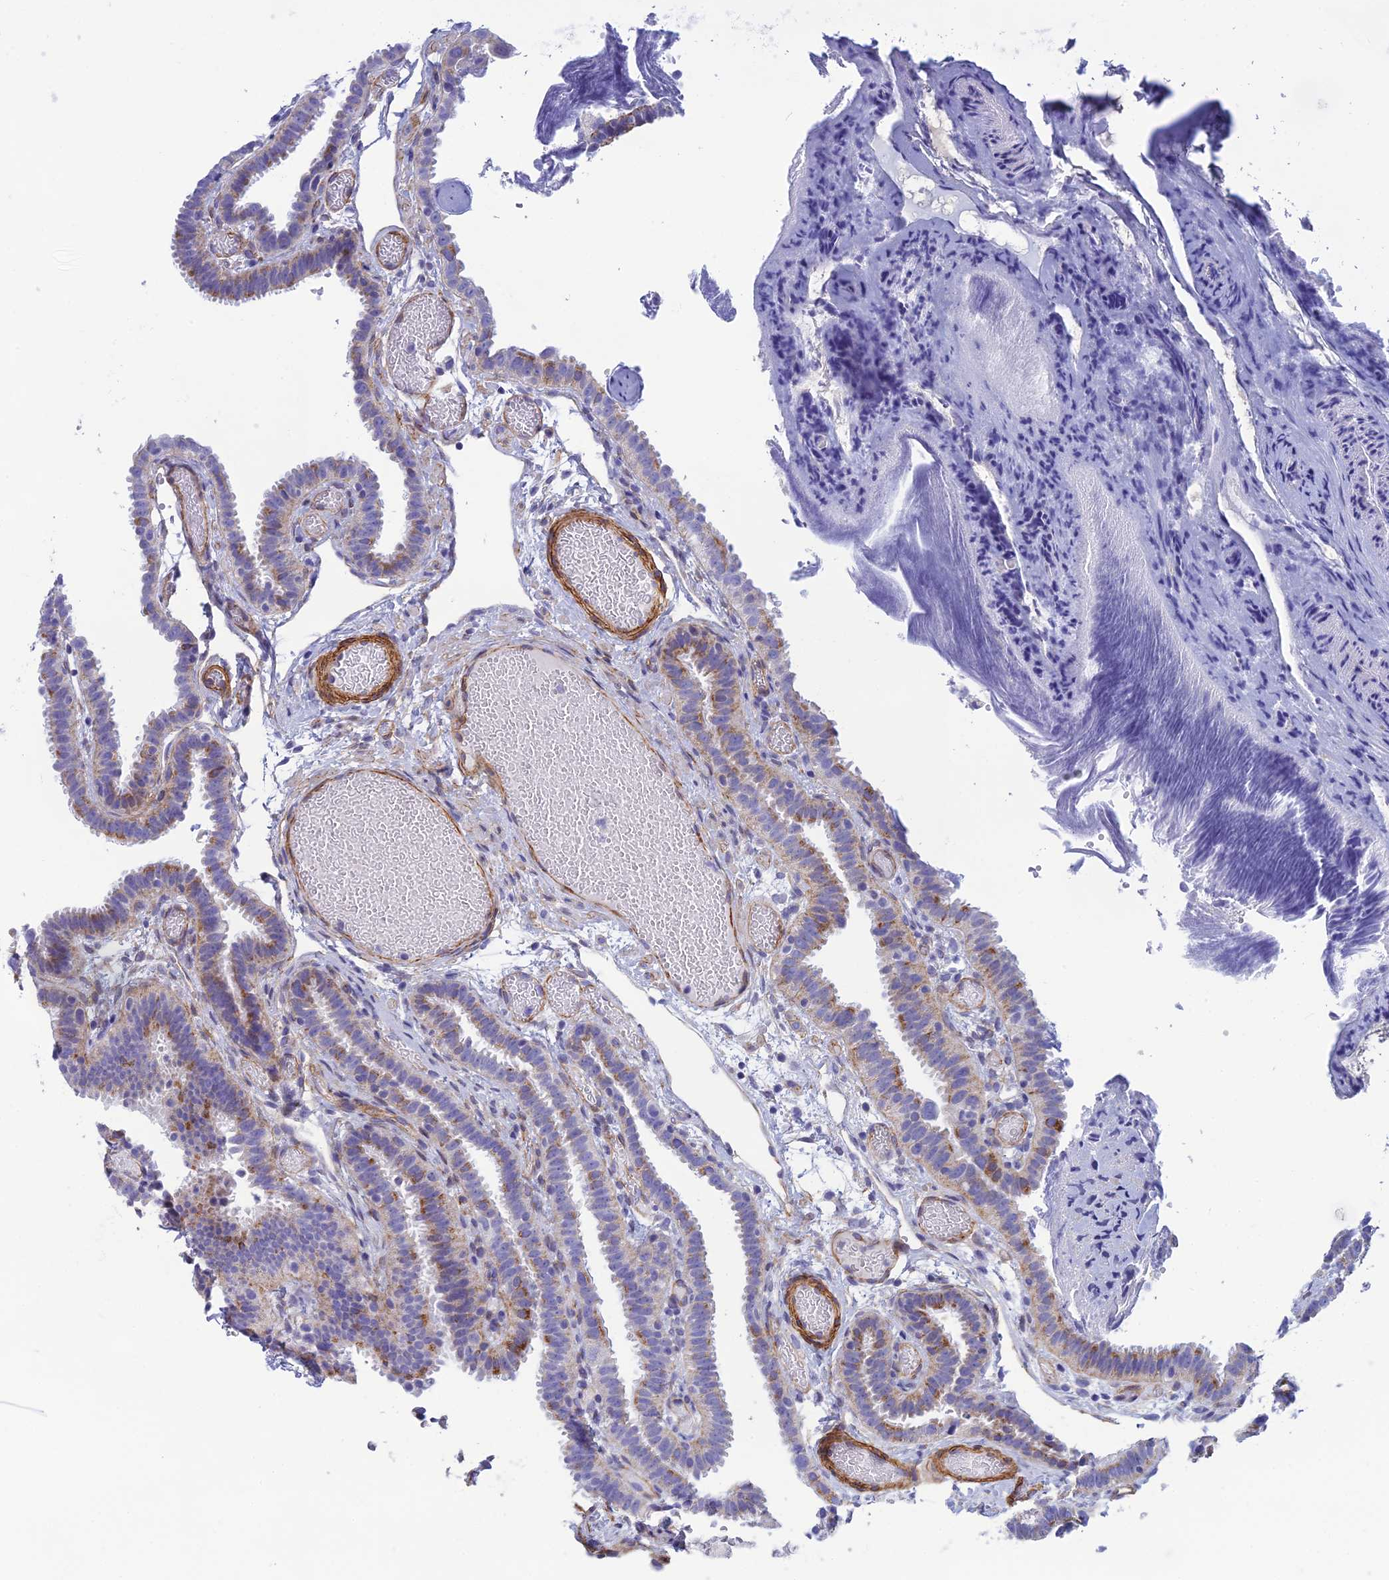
{"staining": {"intensity": "moderate", "quantity": "25%-75%", "location": "cytoplasmic/membranous"}, "tissue": "fallopian tube", "cell_type": "Glandular cells", "image_type": "normal", "snomed": [{"axis": "morphology", "description": "Normal tissue, NOS"}, {"axis": "topography", "description": "Fallopian tube"}], "caption": "Protein analysis of normal fallopian tube demonstrates moderate cytoplasmic/membranous expression in approximately 25%-75% of glandular cells.", "gene": "POMGNT1", "patient": {"sex": "female", "age": 37}}